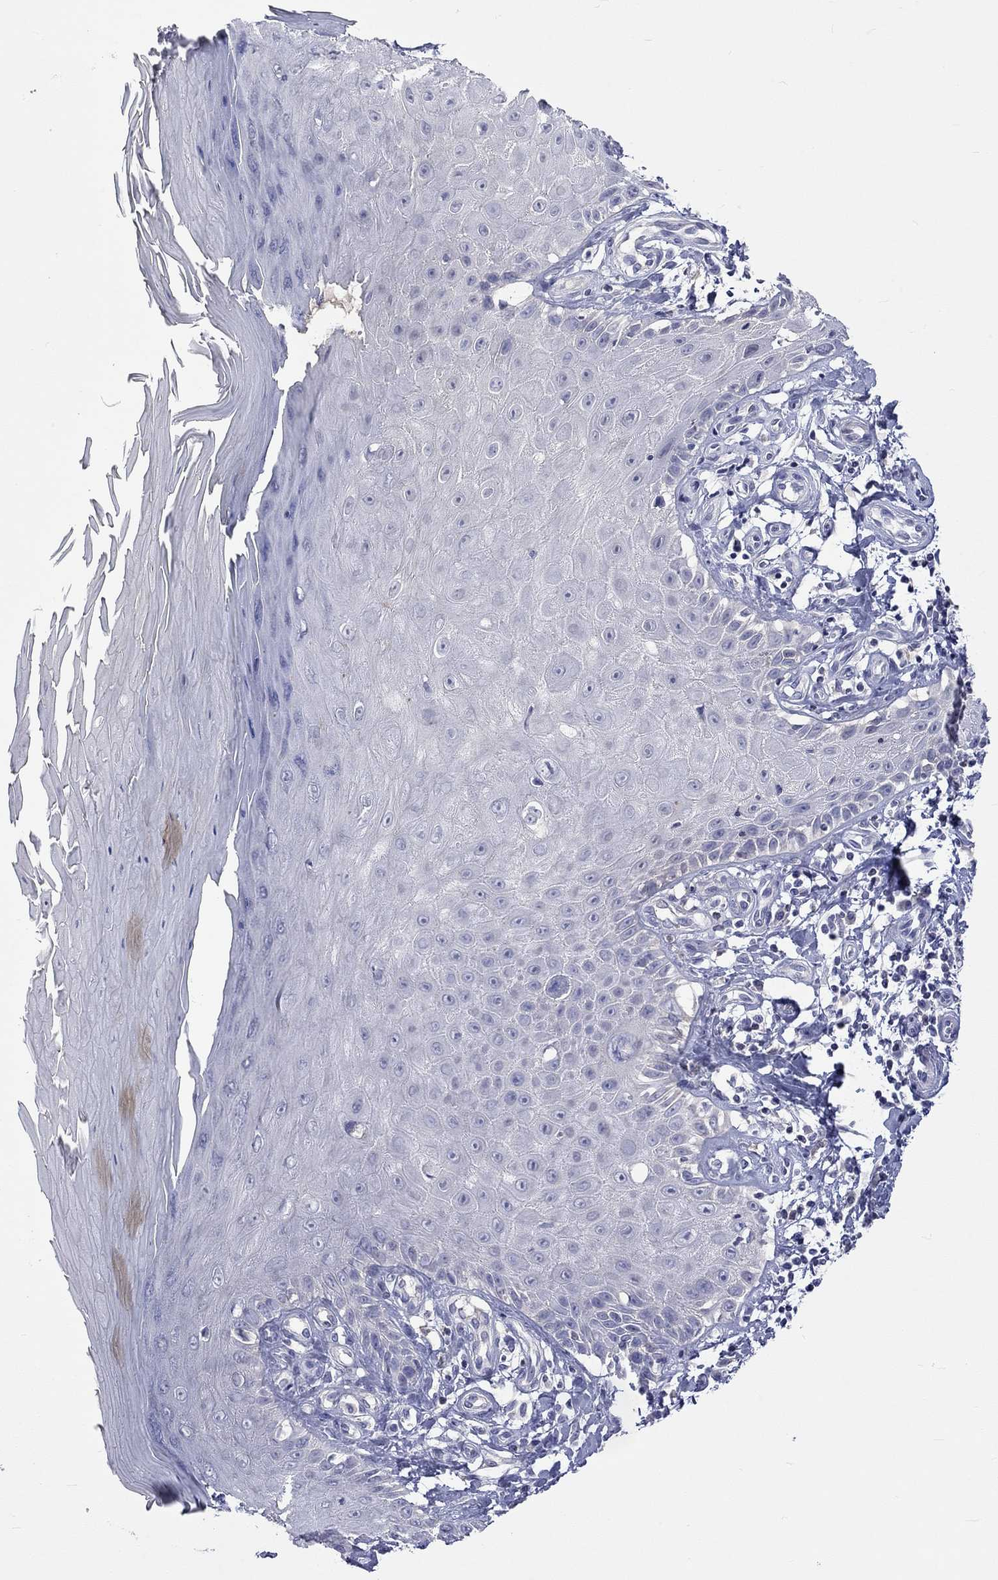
{"staining": {"intensity": "negative", "quantity": "none", "location": "none"}, "tissue": "skin", "cell_type": "Fibroblasts", "image_type": "normal", "snomed": [{"axis": "morphology", "description": "Normal tissue, NOS"}, {"axis": "morphology", "description": "Inflammation, NOS"}, {"axis": "morphology", "description": "Fibrosis, NOS"}, {"axis": "topography", "description": "Skin"}], "caption": "DAB (3,3'-diaminobenzidine) immunohistochemical staining of benign human skin exhibits no significant expression in fibroblasts. Nuclei are stained in blue.", "gene": "LRFN4", "patient": {"sex": "male", "age": 71}}